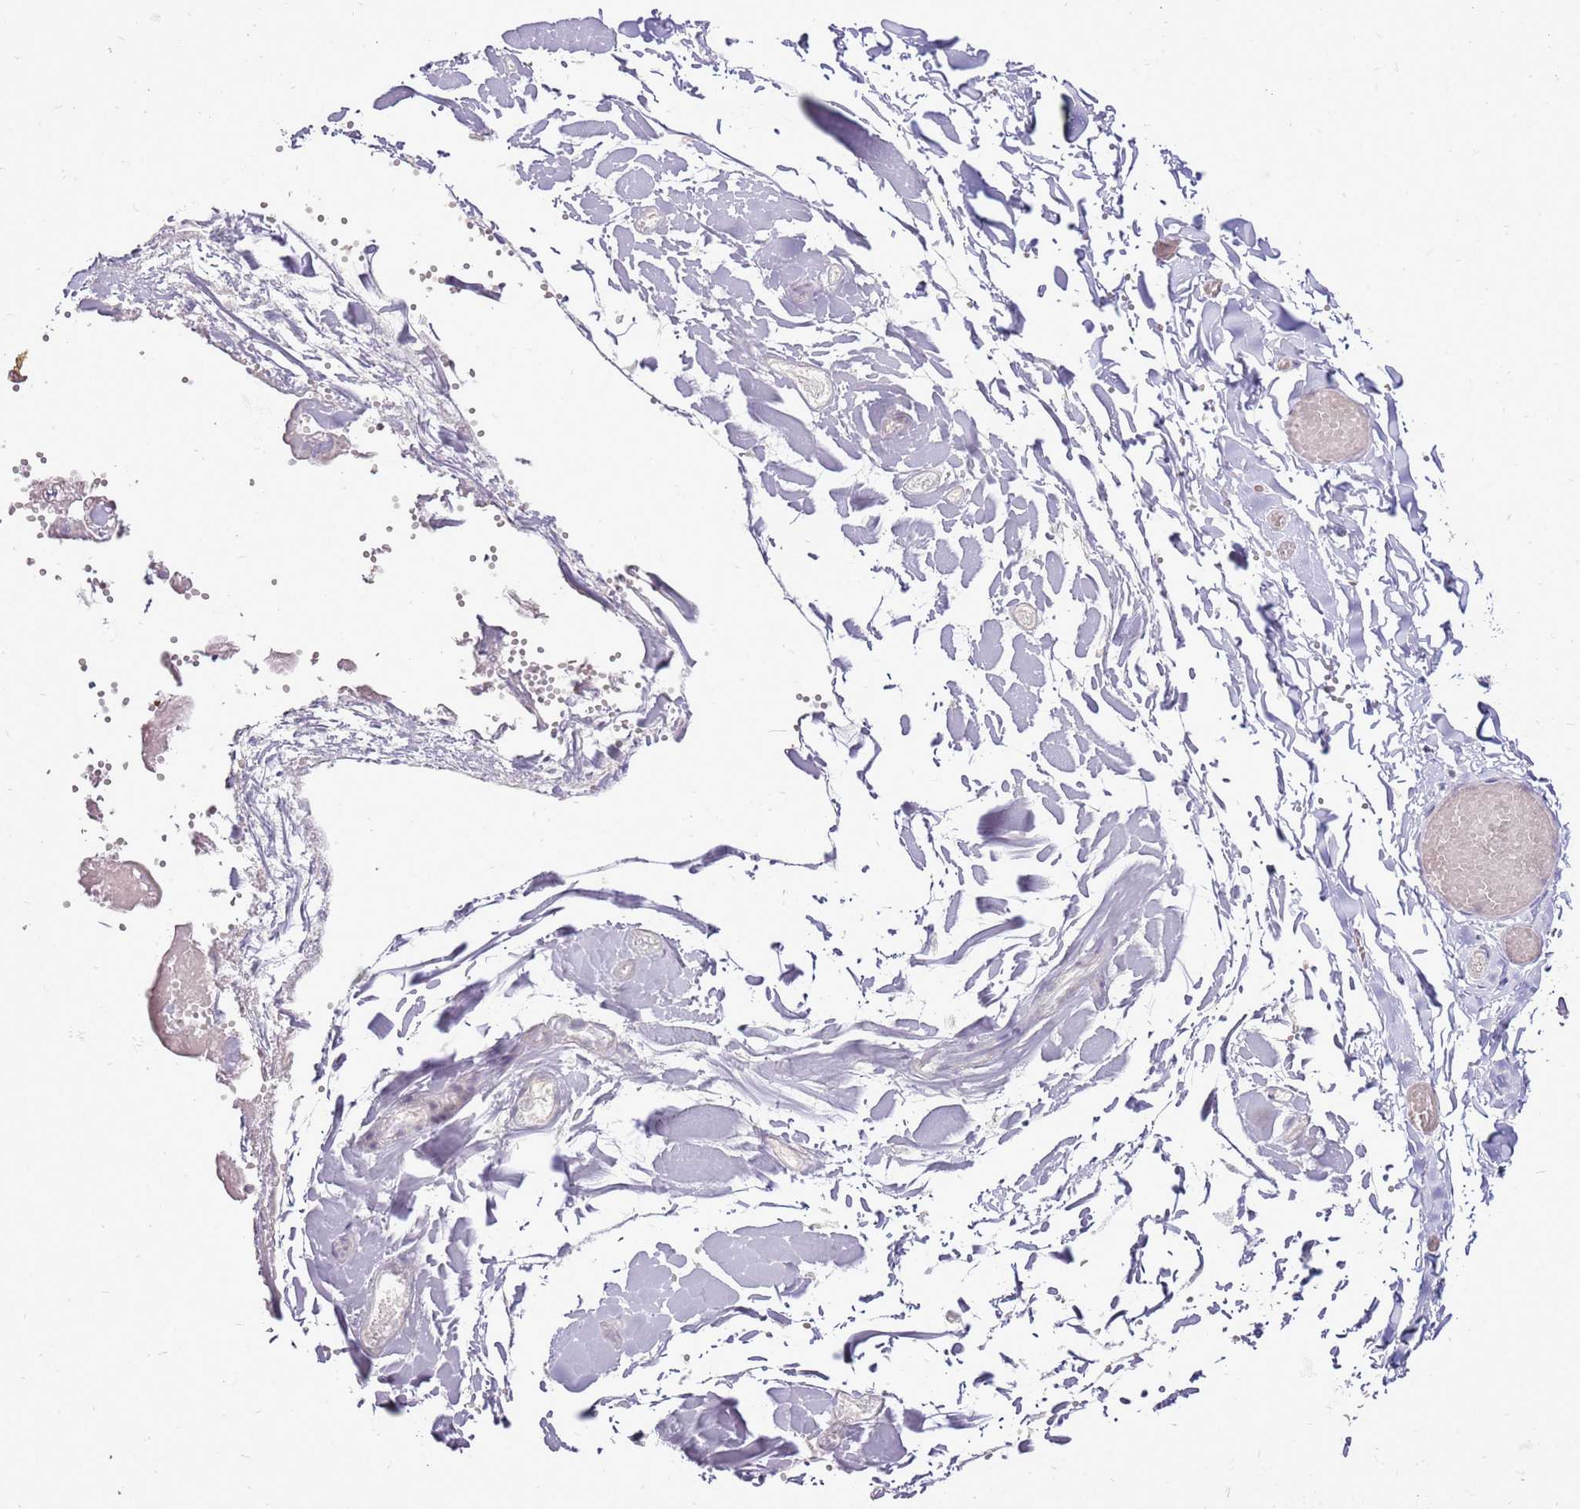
{"staining": {"intensity": "negative", "quantity": "none", "location": "none"}, "tissue": "adipose tissue", "cell_type": "Adipocytes", "image_type": "normal", "snomed": [{"axis": "morphology", "description": "Normal tissue, NOS"}, {"axis": "topography", "description": "Gallbladder"}, {"axis": "topography", "description": "Peripheral nerve tissue"}], "caption": "Adipocytes show no significant staining in benign adipose tissue.", "gene": "UGGT2", "patient": {"sex": "male", "age": 38}}